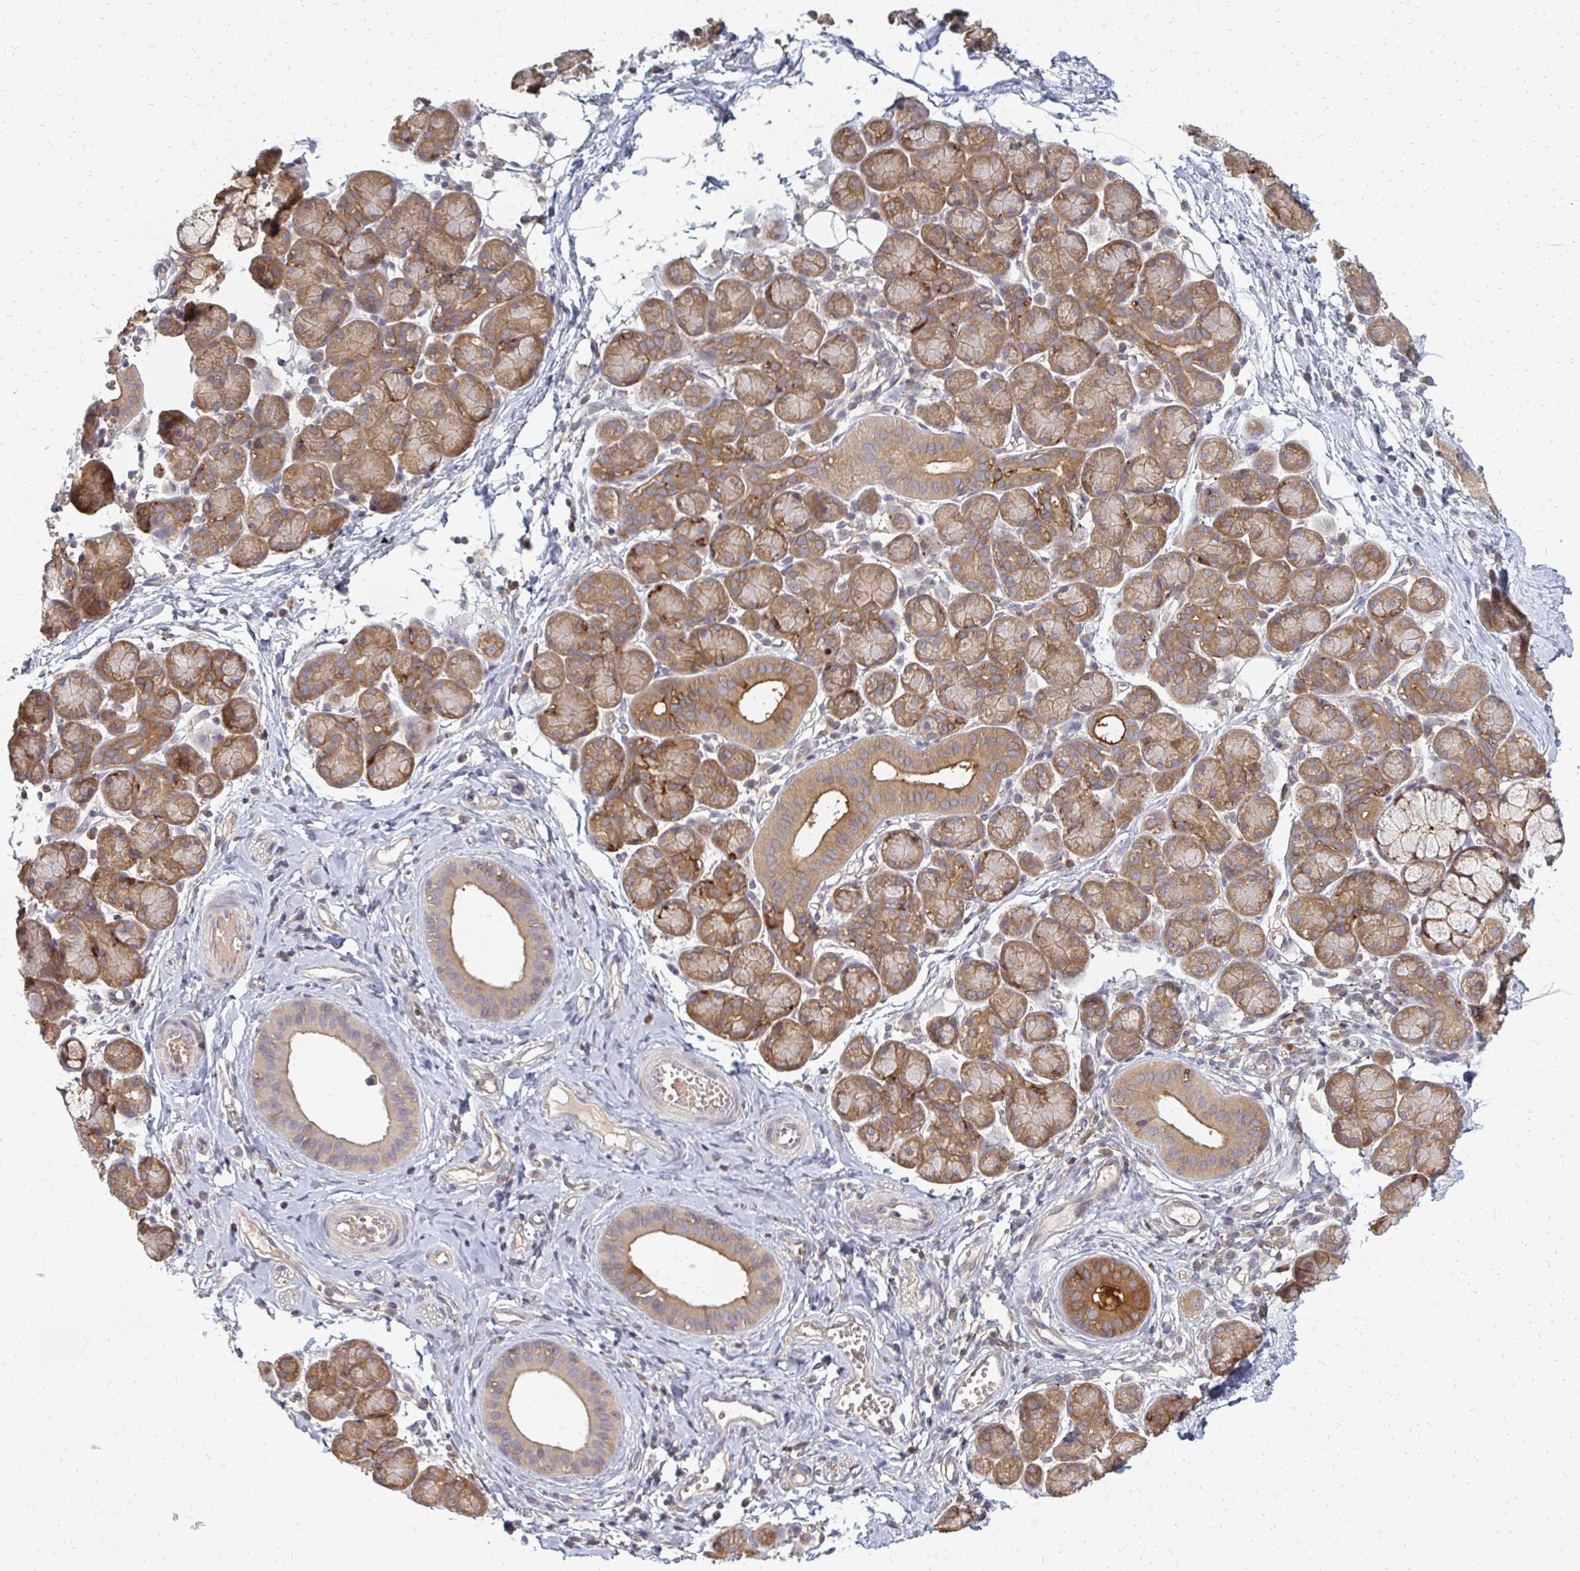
{"staining": {"intensity": "moderate", "quantity": ">75%", "location": "cytoplasmic/membranous"}, "tissue": "salivary gland", "cell_type": "Glandular cells", "image_type": "normal", "snomed": [{"axis": "morphology", "description": "Normal tissue, NOS"}, {"axis": "morphology", "description": "Inflammation, NOS"}, {"axis": "topography", "description": "Lymph node"}, {"axis": "topography", "description": "Salivary gland"}], "caption": "Unremarkable salivary gland shows moderate cytoplasmic/membranous staining in approximately >75% of glandular cells, visualized by immunohistochemistry. Using DAB (3,3'-diaminobenzidine) (brown) and hematoxylin (blue) stains, captured at high magnification using brightfield microscopy.", "gene": "ZNF285", "patient": {"sex": "male", "age": 3}}